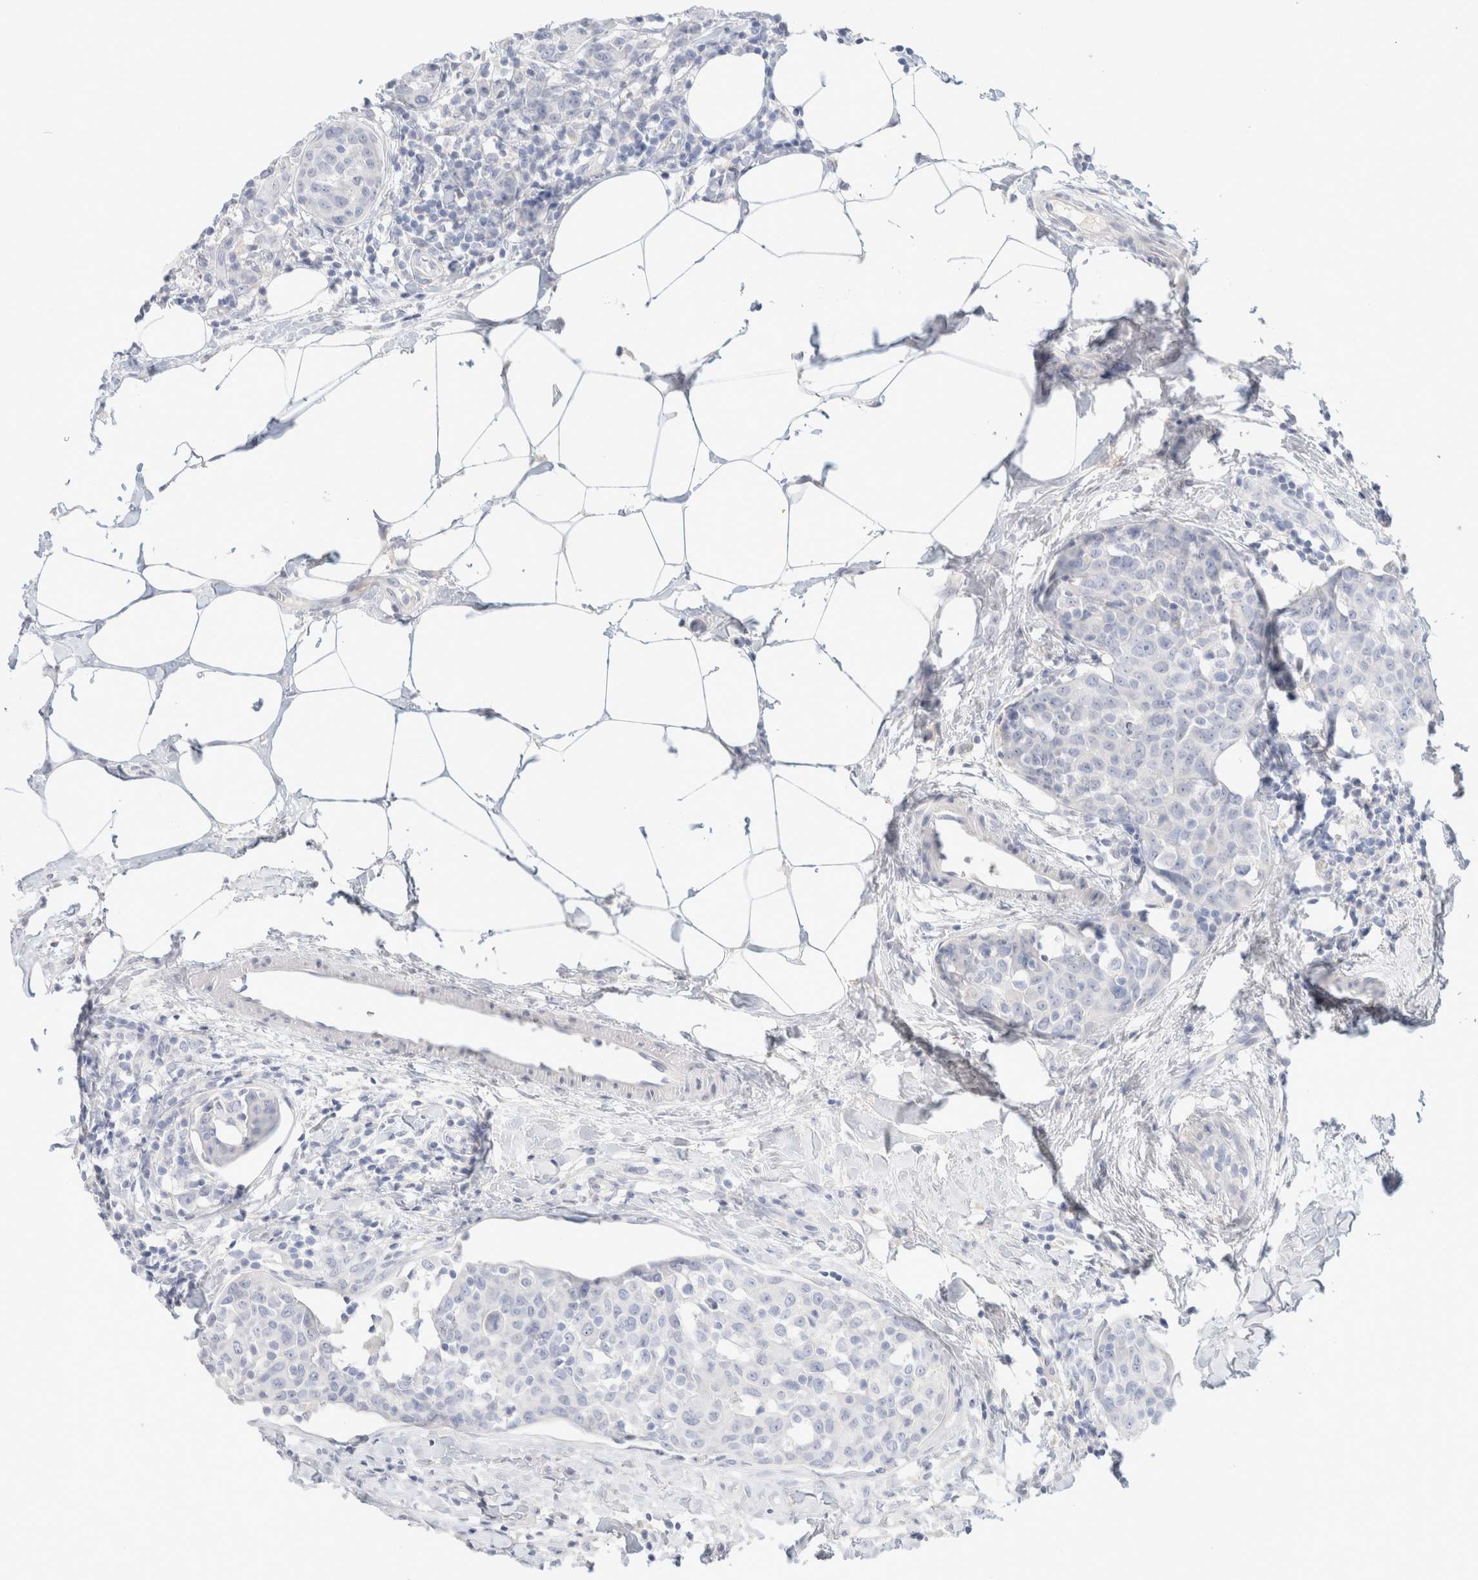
{"staining": {"intensity": "negative", "quantity": "none", "location": "none"}, "tissue": "breast cancer", "cell_type": "Tumor cells", "image_type": "cancer", "snomed": [{"axis": "morphology", "description": "Normal tissue, NOS"}, {"axis": "morphology", "description": "Duct carcinoma"}, {"axis": "topography", "description": "Breast"}], "caption": "Tumor cells are negative for protein expression in human breast cancer (intraductal carcinoma).", "gene": "CPQ", "patient": {"sex": "female", "age": 37}}